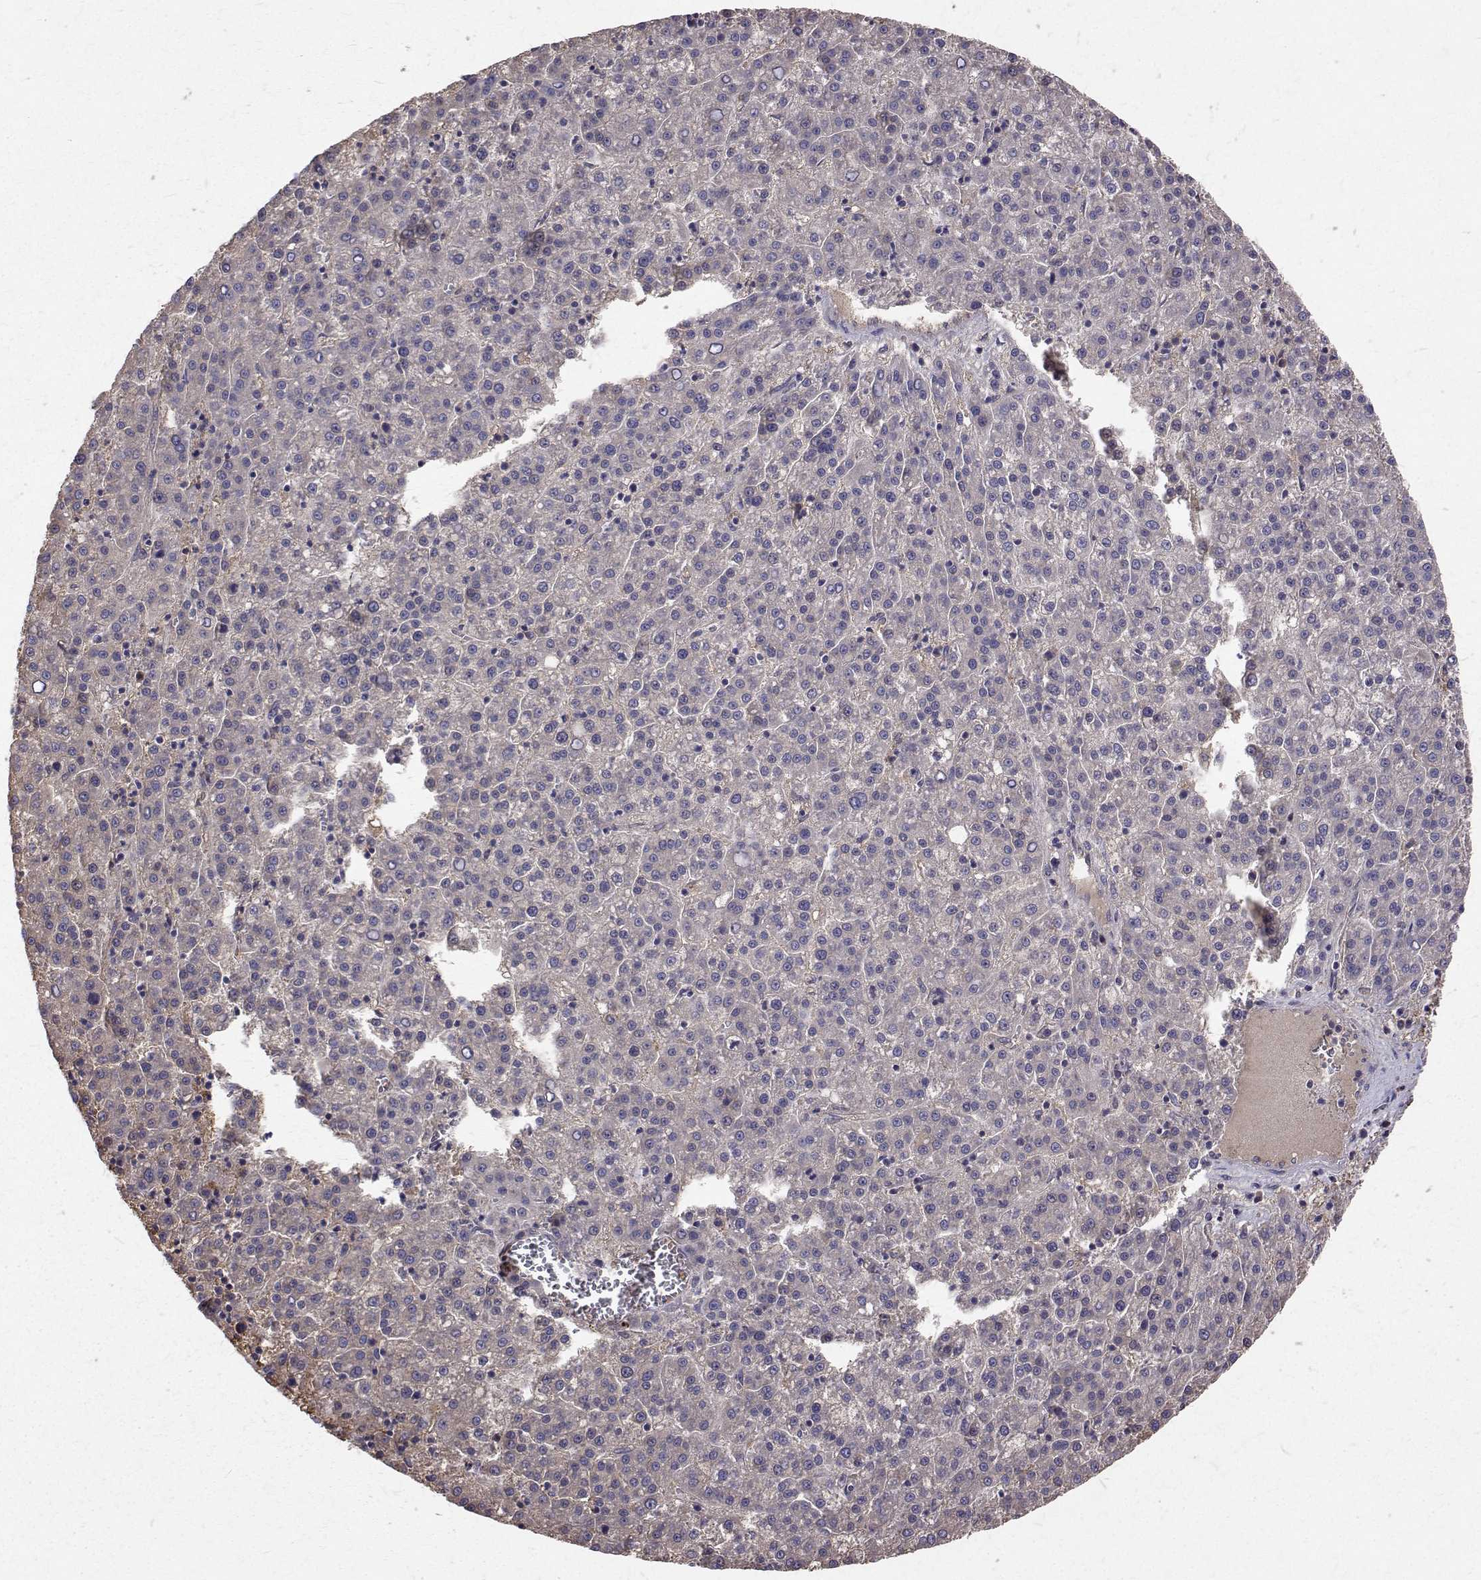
{"staining": {"intensity": "negative", "quantity": "none", "location": "none"}, "tissue": "liver cancer", "cell_type": "Tumor cells", "image_type": "cancer", "snomed": [{"axis": "morphology", "description": "Carcinoma, Hepatocellular, NOS"}, {"axis": "topography", "description": "Liver"}], "caption": "Immunohistochemical staining of human liver cancer reveals no significant expression in tumor cells.", "gene": "FARSB", "patient": {"sex": "female", "age": 58}}